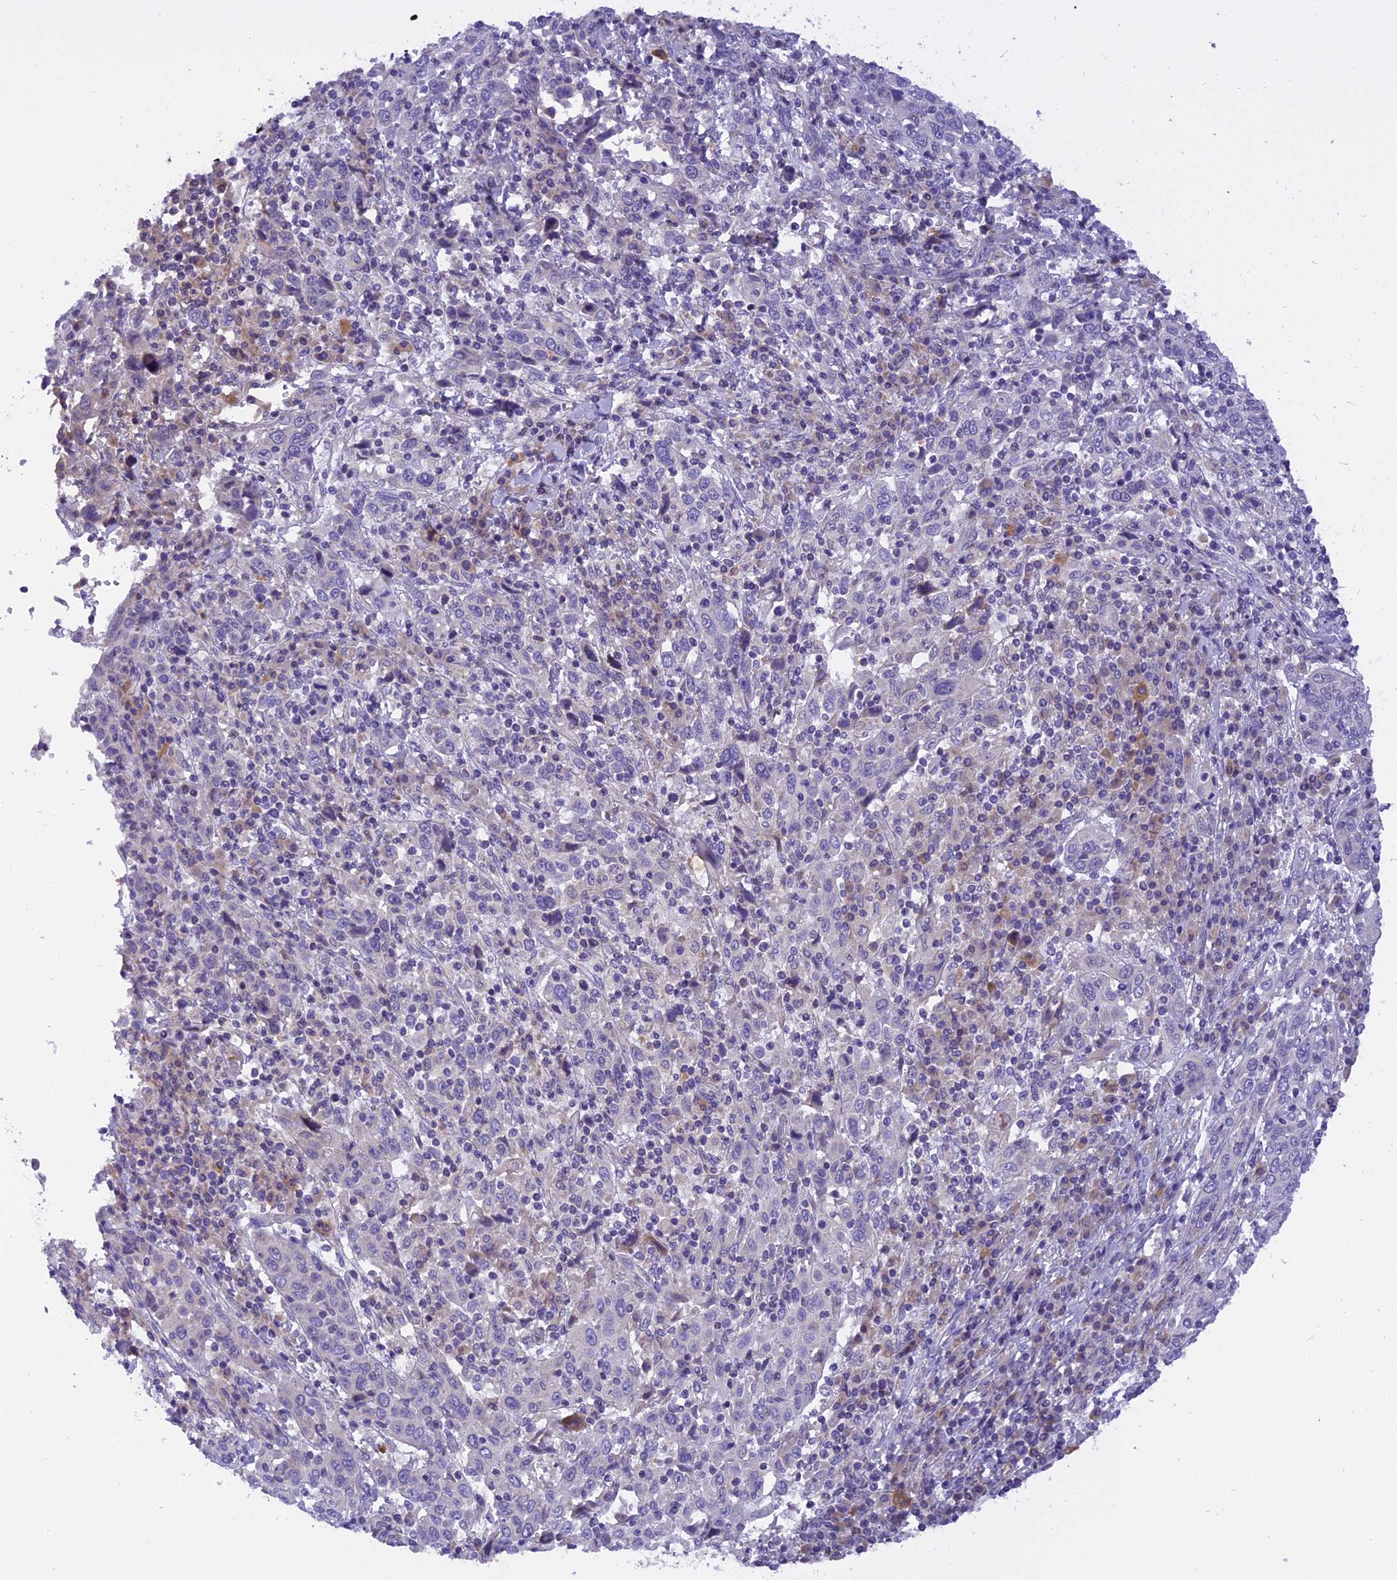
{"staining": {"intensity": "negative", "quantity": "none", "location": "none"}, "tissue": "cervical cancer", "cell_type": "Tumor cells", "image_type": "cancer", "snomed": [{"axis": "morphology", "description": "Squamous cell carcinoma, NOS"}, {"axis": "topography", "description": "Cervix"}], "caption": "High power microscopy image of an immunohistochemistry micrograph of cervical squamous cell carcinoma, revealing no significant positivity in tumor cells.", "gene": "TRIM3", "patient": {"sex": "female", "age": 46}}